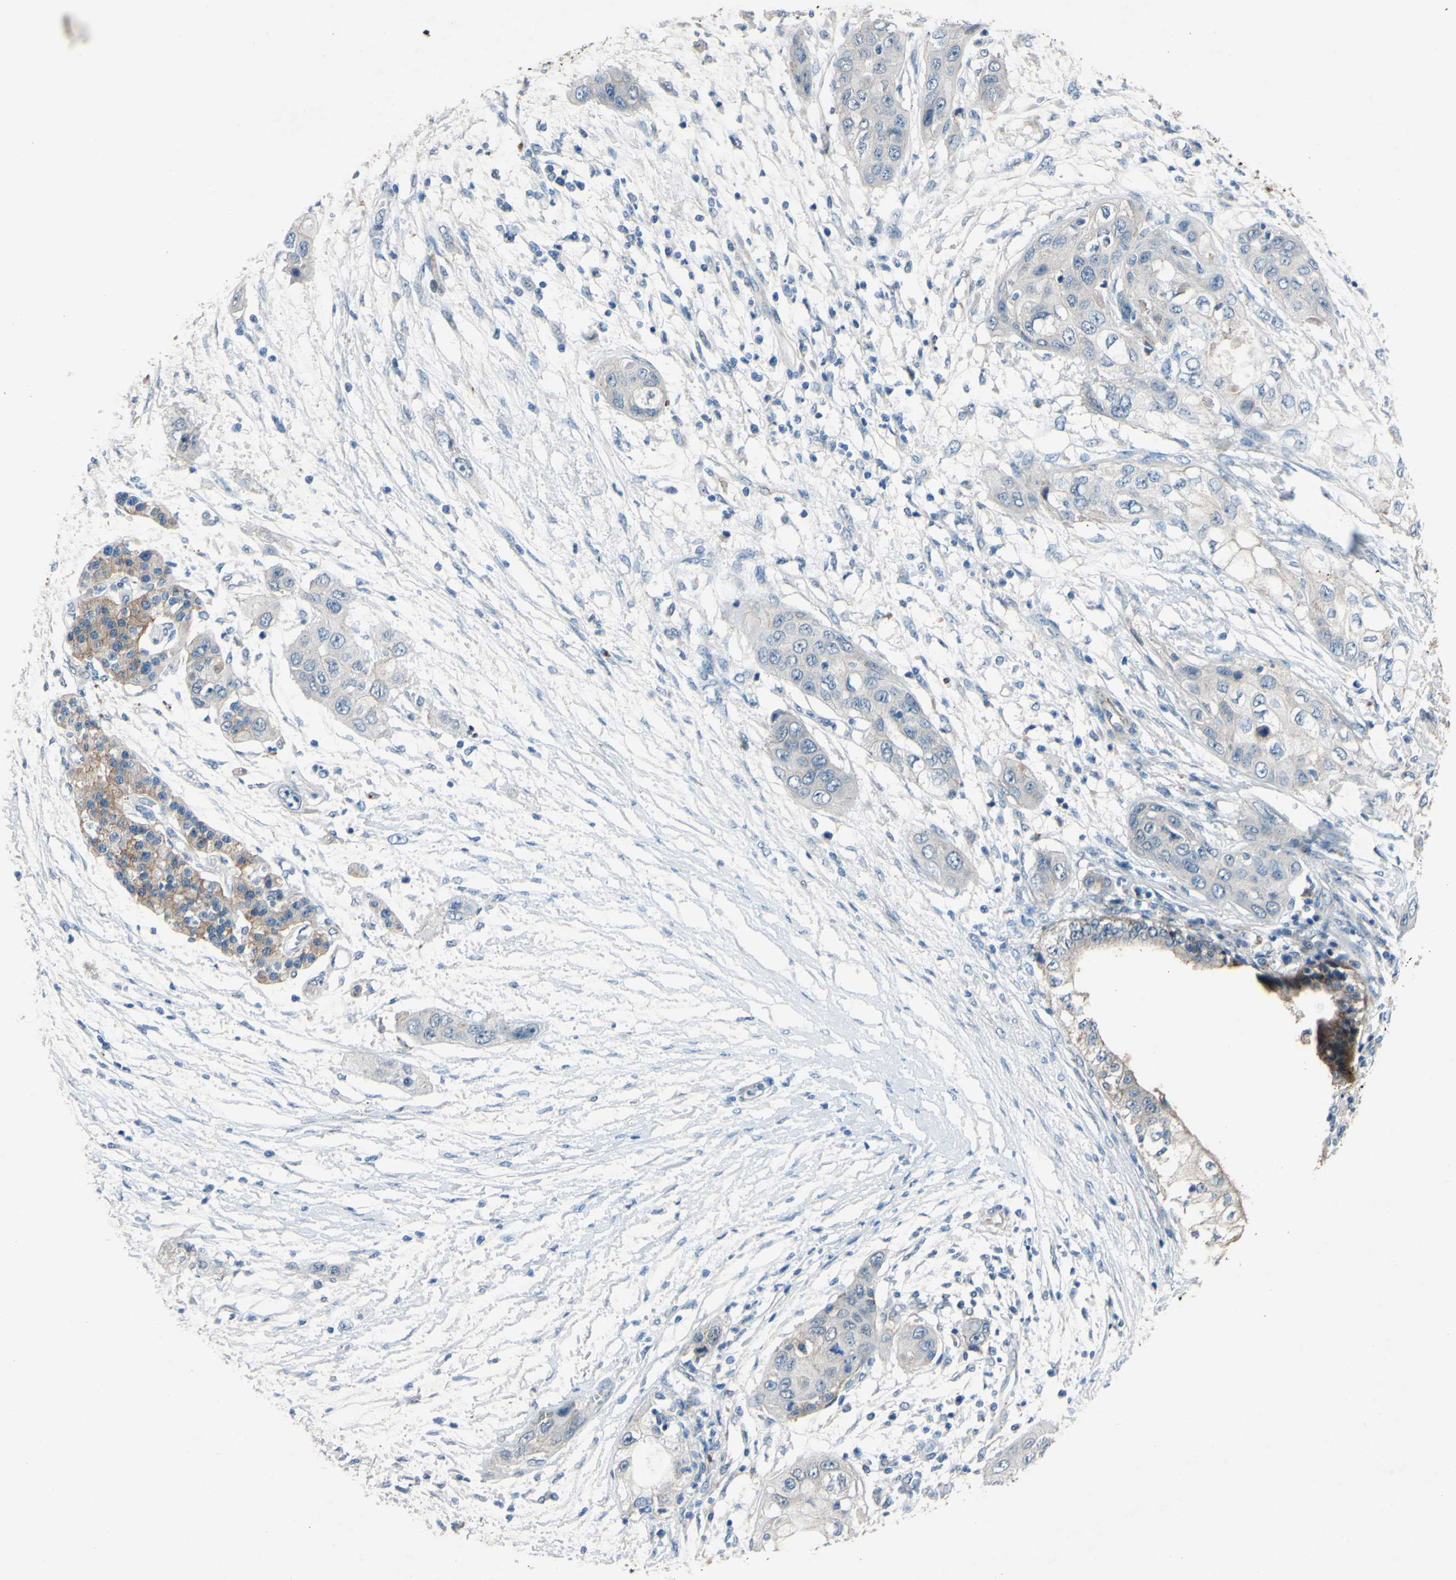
{"staining": {"intensity": "negative", "quantity": "none", "location": "none"}, "tissue": "pancreatic cancer", "cell_type": "Tumor cells", "image_type": "cancer", "snomed": [{"axis": "morphology", "description": "Adenocarcinoma, NOS"}, {"axis": "topography", "description": "Pancreas"}], "caption": "Adenocarcinoma (pancreatic) was stained to show a protein in brown. There is no significant expression in tumor cells.", "gene": "CDCP1", "patient": {"sex": "female", "age": 70}}